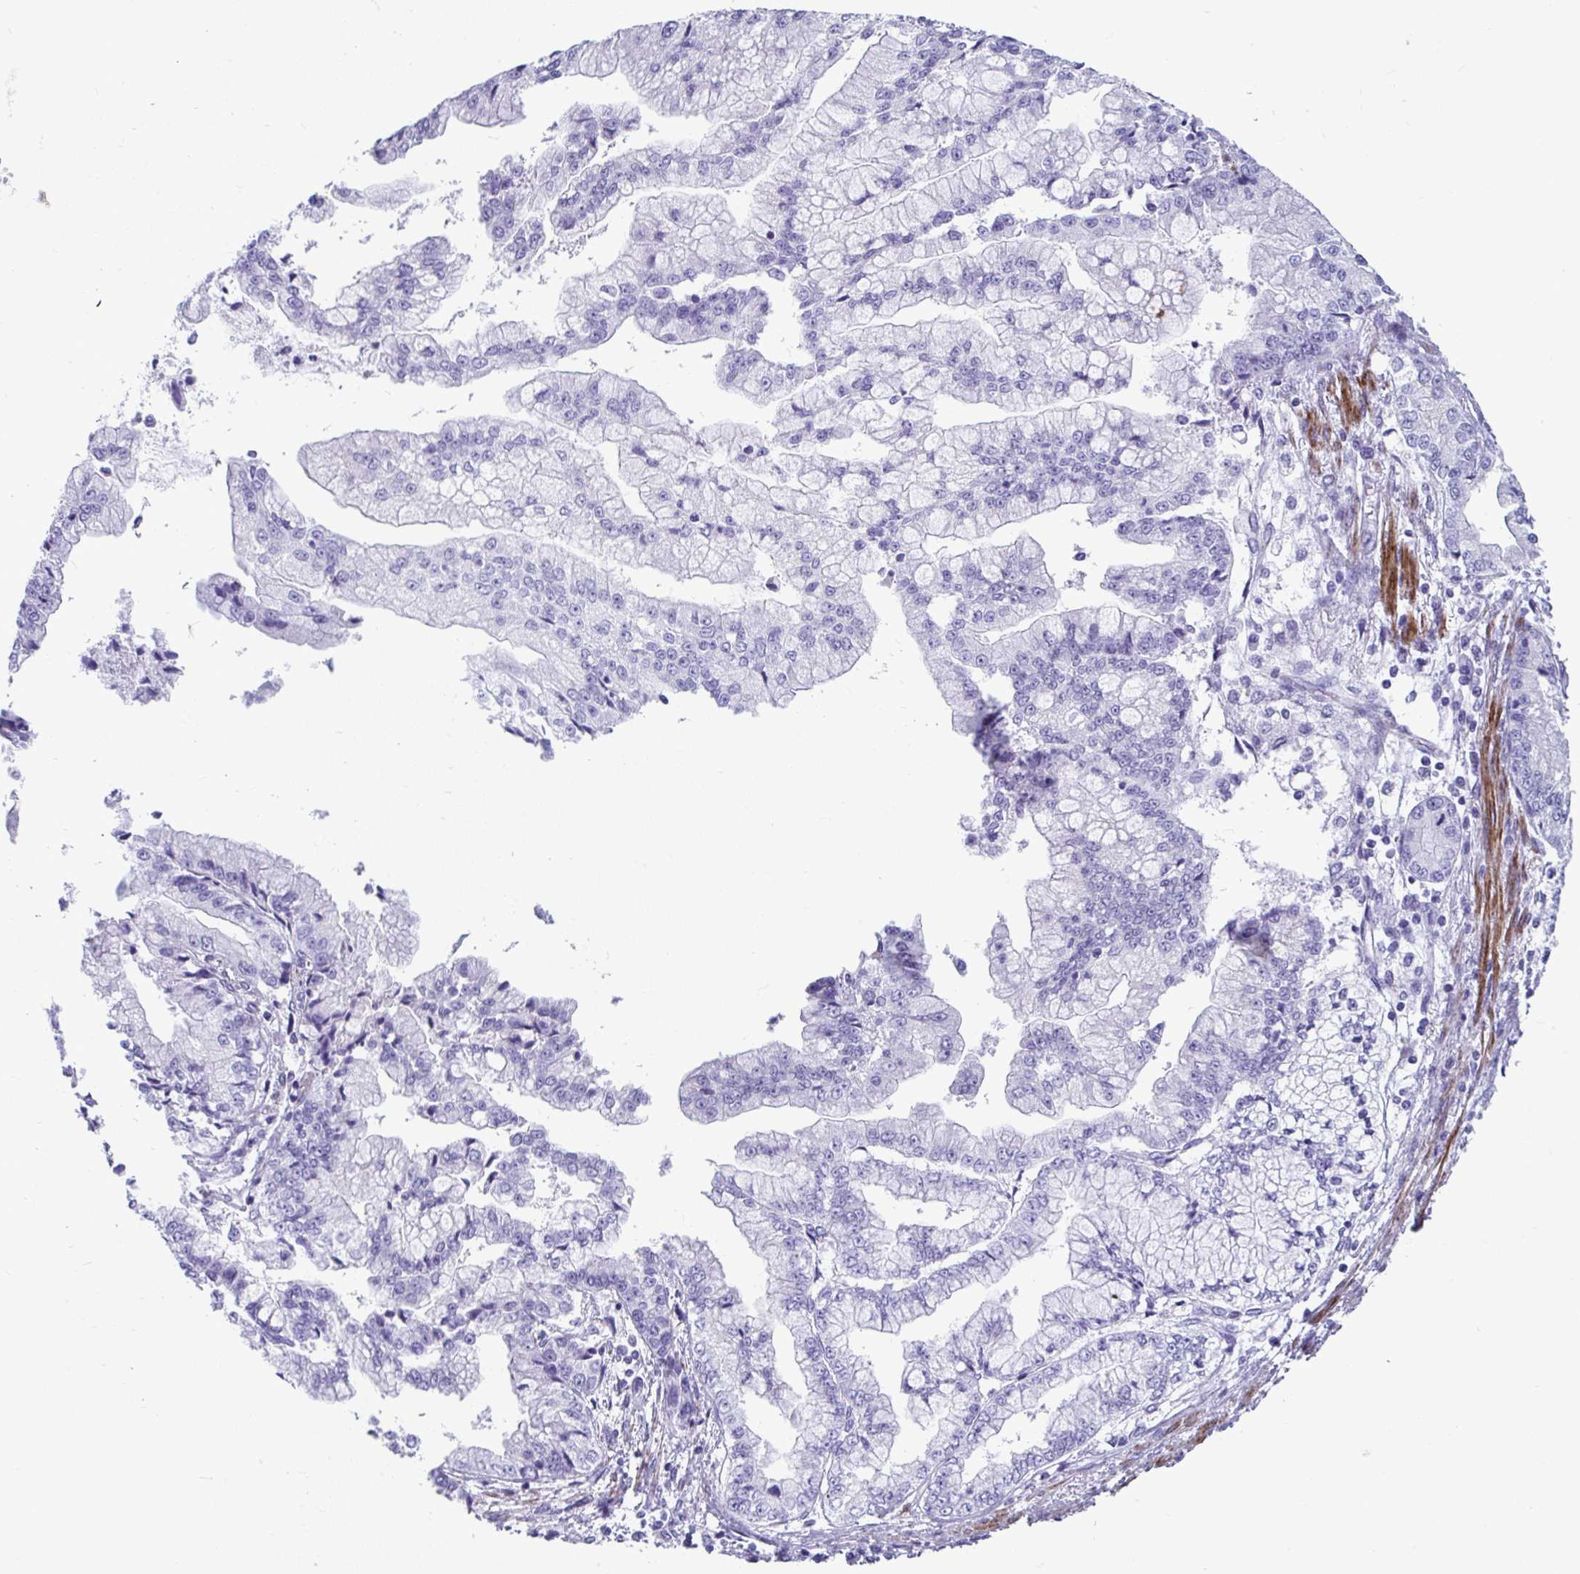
{"staining": {"intensity": "negative", "quantity": "none", "location": "none"}, "tissue": "stomach cancer", "cell_type": "Tumor cells", "image_type": "cancer", "snomed": [{"axis": "morphology", "description": "Adenocarcinoma, NOS"}, {"axis": "topography", "description": "Stomach, upper"}], "caption": "There is no significant positivity in tumor cells of stomach cancer (adenocarcinoma).", "gene": "GRXCR2", "patient": {"sex": "female", "age": 74}}